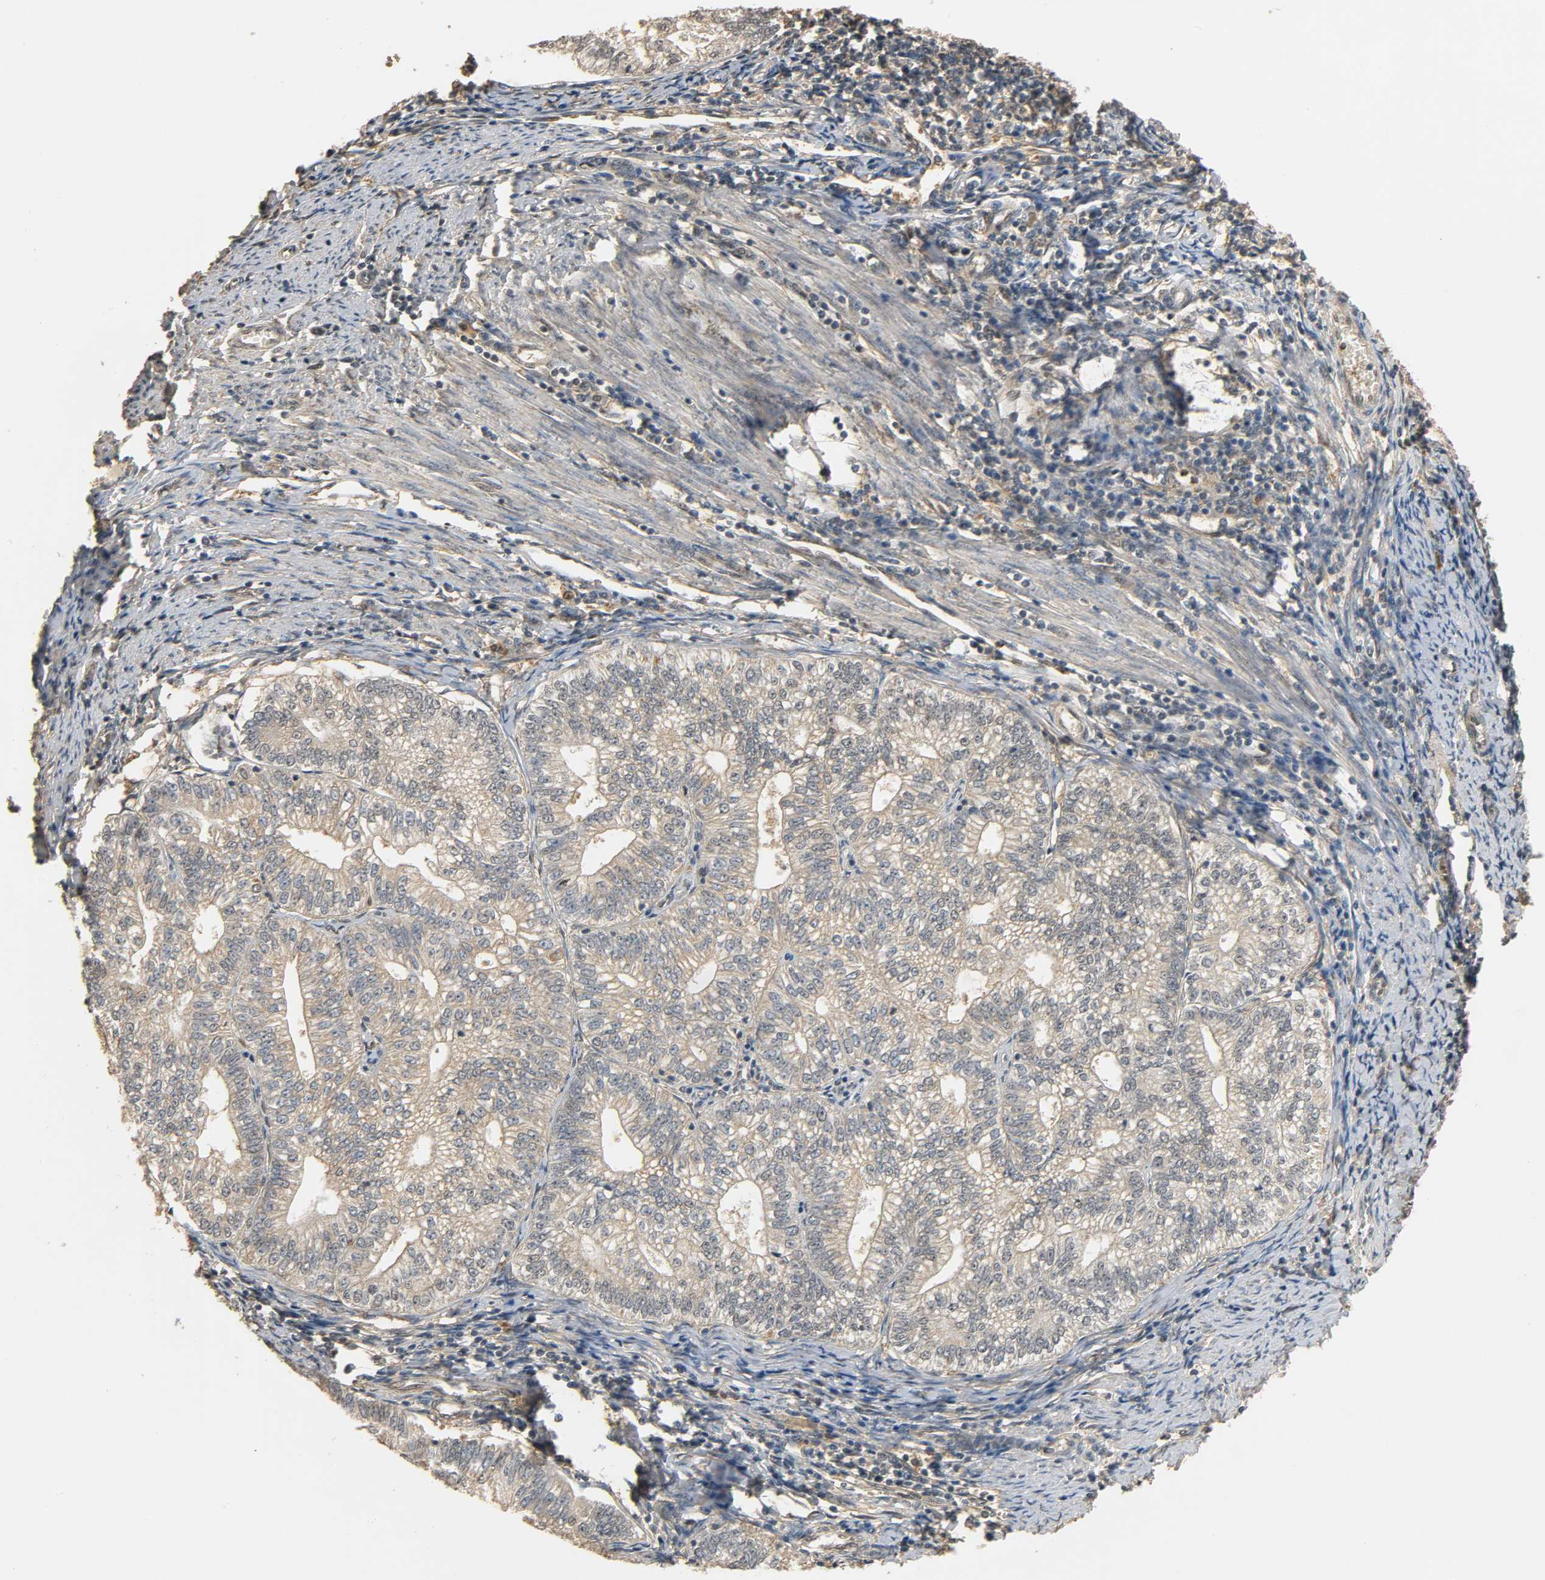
{"staining": {"intensity": "weak", "quantity": ">75%", "location": "cytoplasmic/membranous"}, "tissue": "endometrial cancer", "cell_type": "Tumor cells", "image_type": "cancer", "snomed": [{"axis": "morphology", "description": "Adenocarcinoma, NOS"}, {"axis": "topography", "description": "Endometrium"}], "caption": "This histopathology image displays endometrial cancer (adenocarcinoma) stained with immunohistochemistry to label a protein in brown. The cytoplasmic/membranous of tumor cells show weak positivity for the protein. Nuclei are counter-stained blue.", "gene": "ZFPM2", "patient": {"sex": "female", "age": 69}}